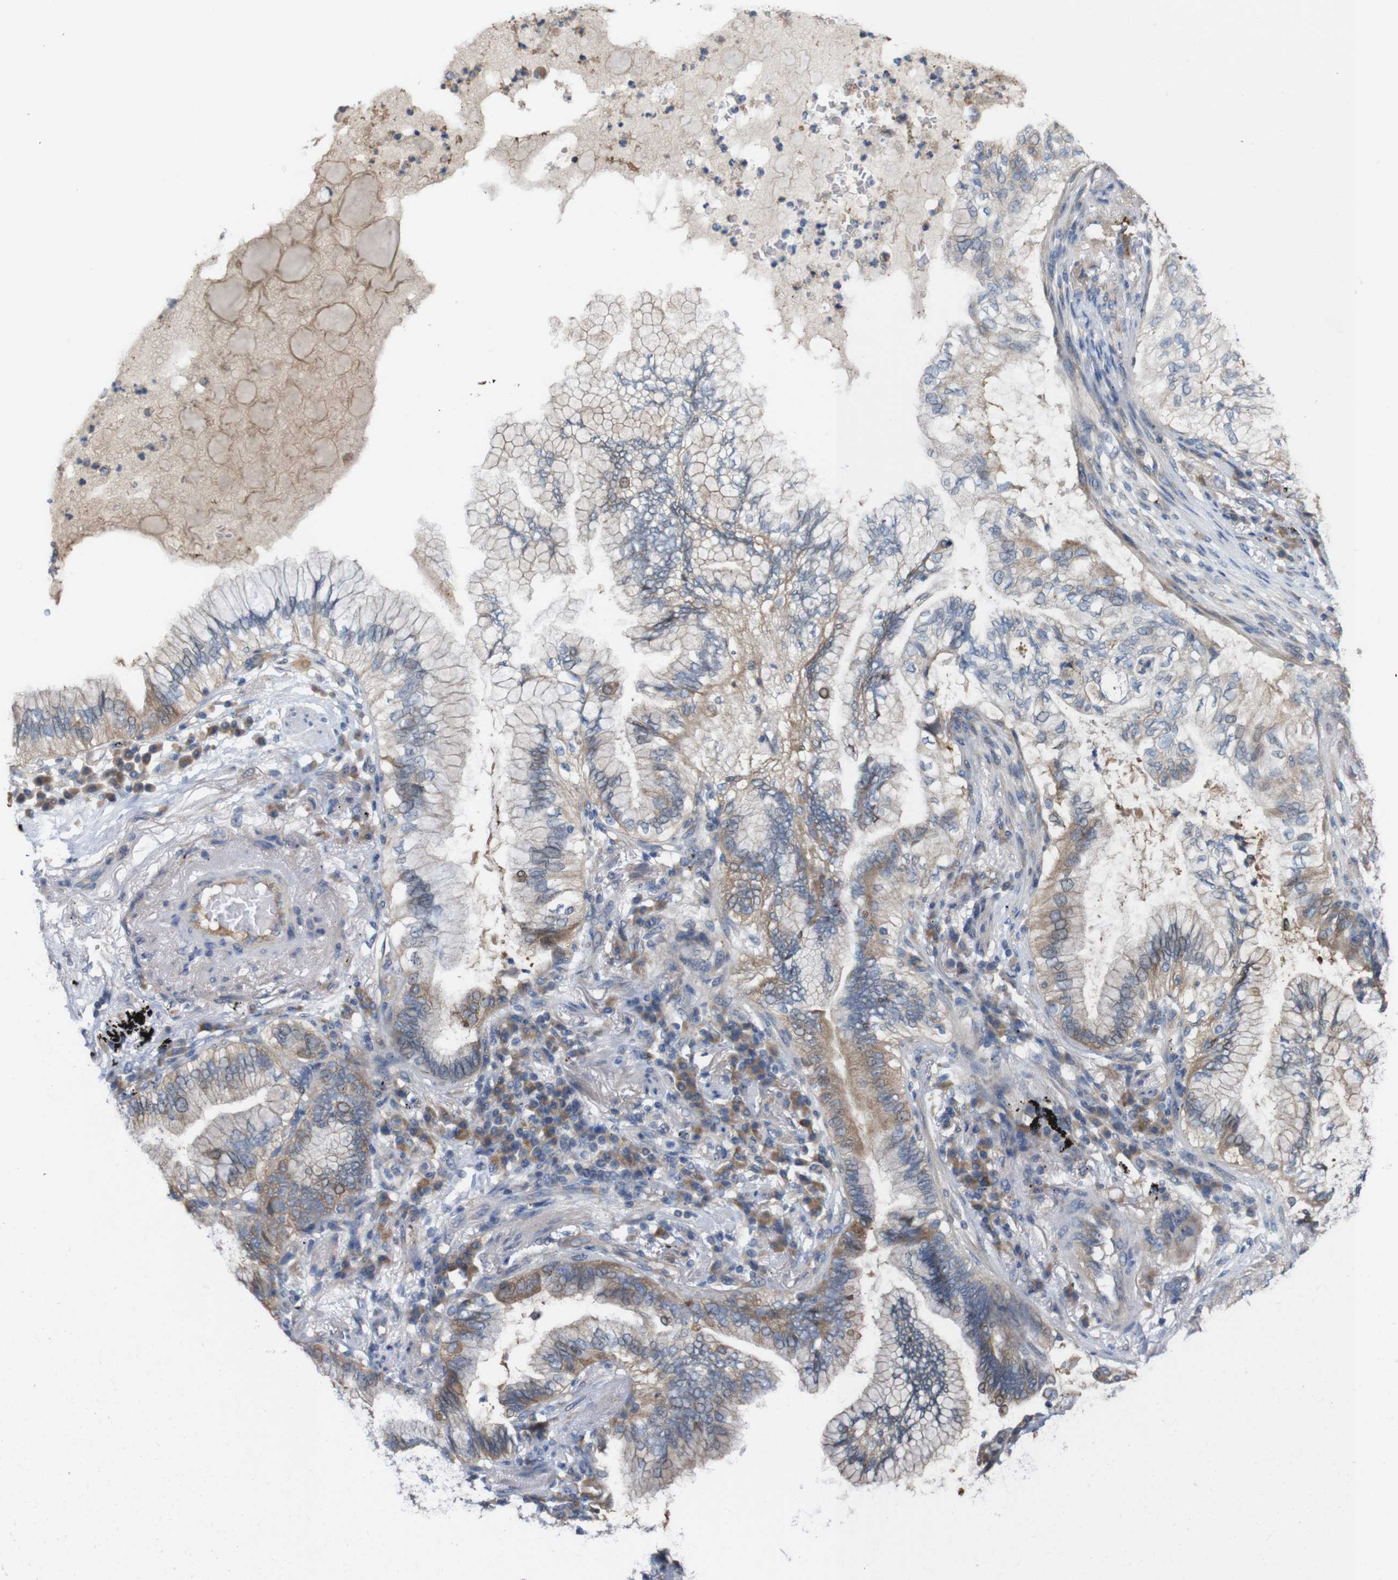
{"staining": {"intensity": "weak", "quantity": "25%-75%", "location": "cytoplasmic/membranous"}, "tissue": "lung cancer", "cell_type": "Tumor cells", "image_type": "cancer", "snomed": [{"axis": "morphology", "description": "Normal tissue, NOS"}, {"axis": "morphology", "description": "Adenocarcinoma, NOS"}, {"axis": "topography", "description": "Bronchus"}, {"axis": "topography", "description": "Lung"}], "caption": "Lung cancer was stained to show a protein in brown. There is low levels of weak cytoplasmic/membranous expression in approximately 25%-75% of tumor cells.", "gene": "MYEOV", "patient": {"sex": "female", "age": 70}}